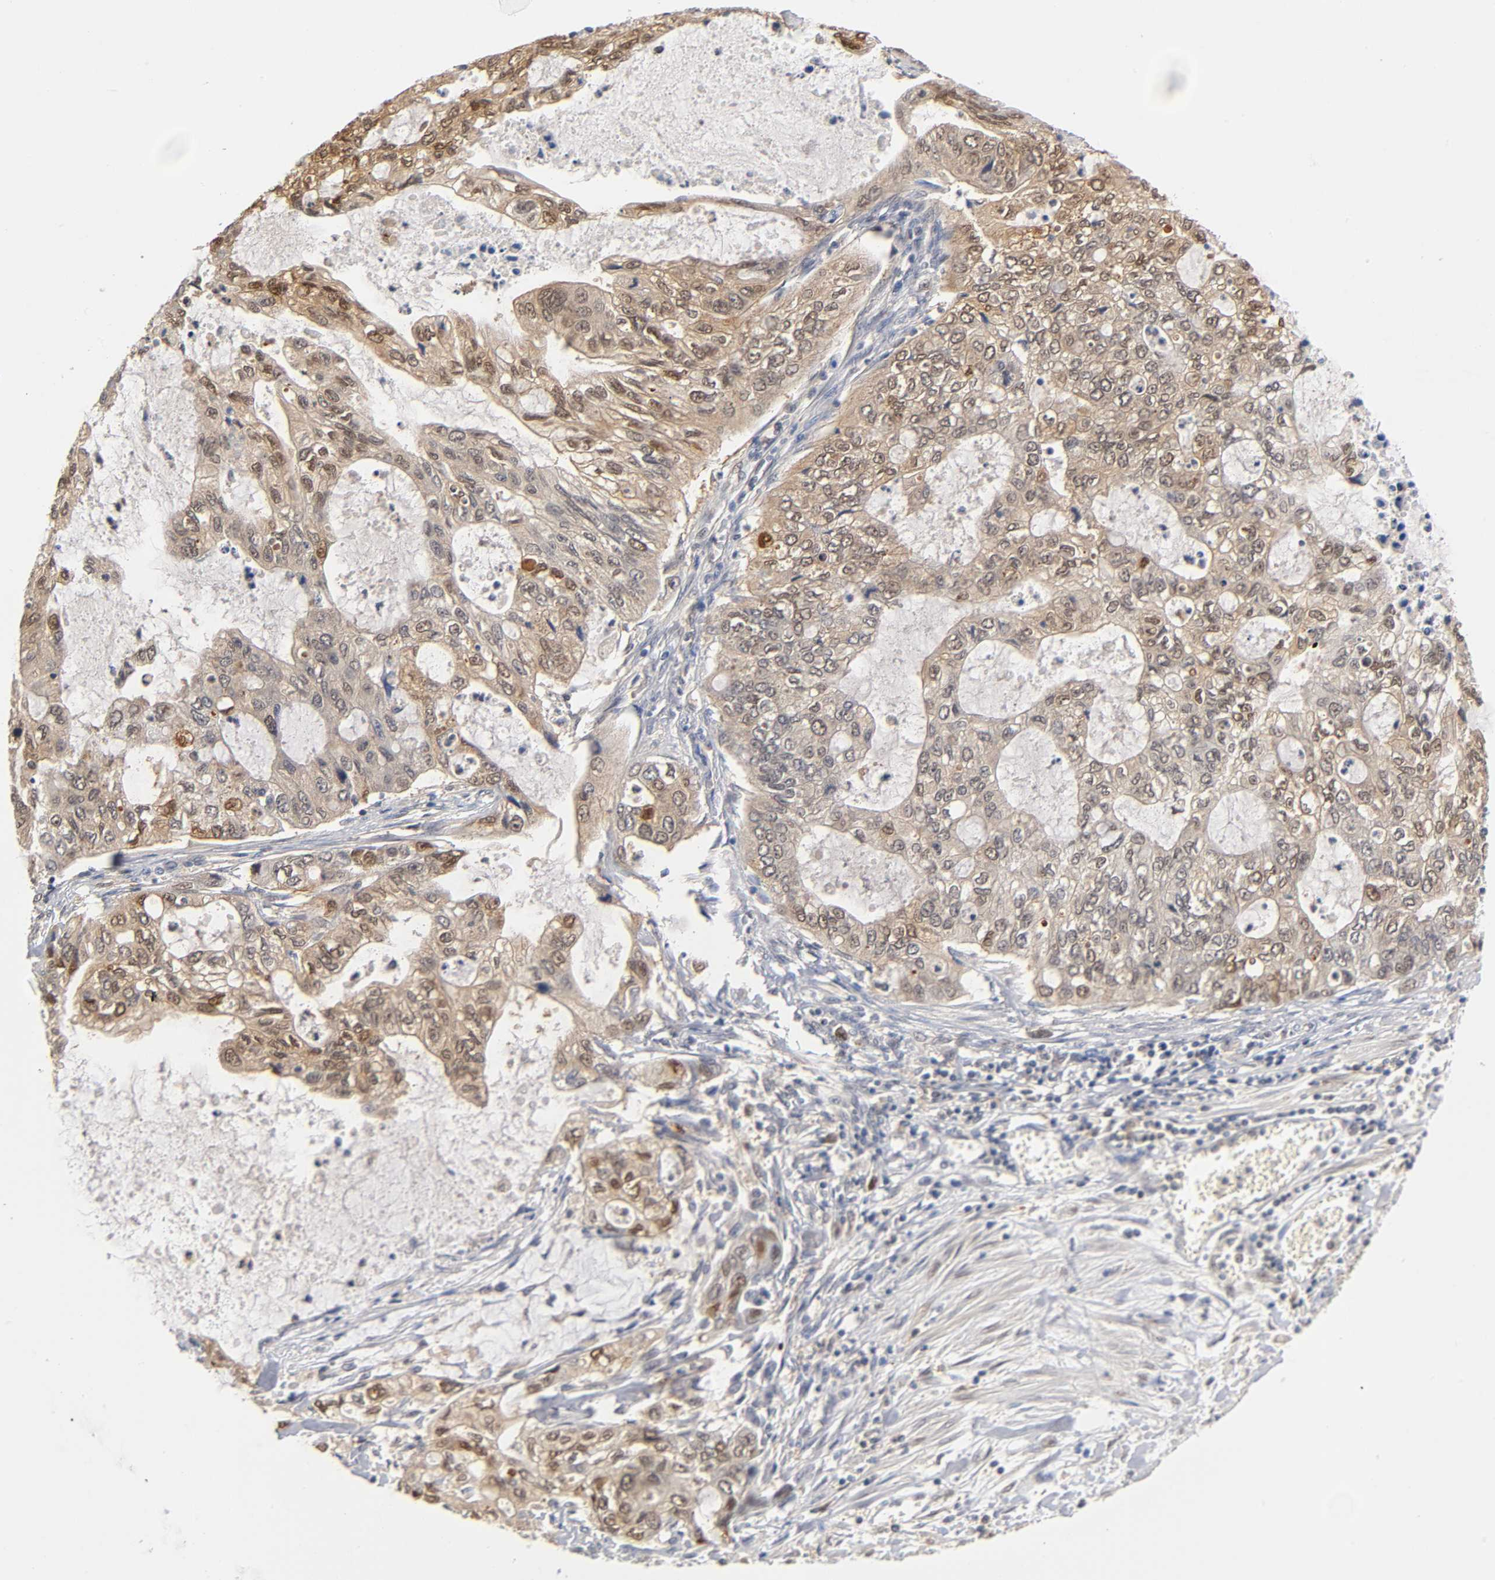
{"staining": {"intensity": "weak", "quantity": ">75%", "location": "cytoplasmic/membranous"}, "tissue": "stomach cancer", "cell_type": "Tumor cells", "image_type": "cancer", "snomed": [{"axis": "morphology", "description": "Adenocarcinoma, NOS"}, {"axis": "topography", "description": "Stomach, upper"}], "caption": "A histopathology image of stomach adenocarcinoma stained for a protein reveals weak cytoplasmic/membranous brown staining in tumor cells.", "gene": "DFFB", "patient": {"sex": "female", "age": 52}}